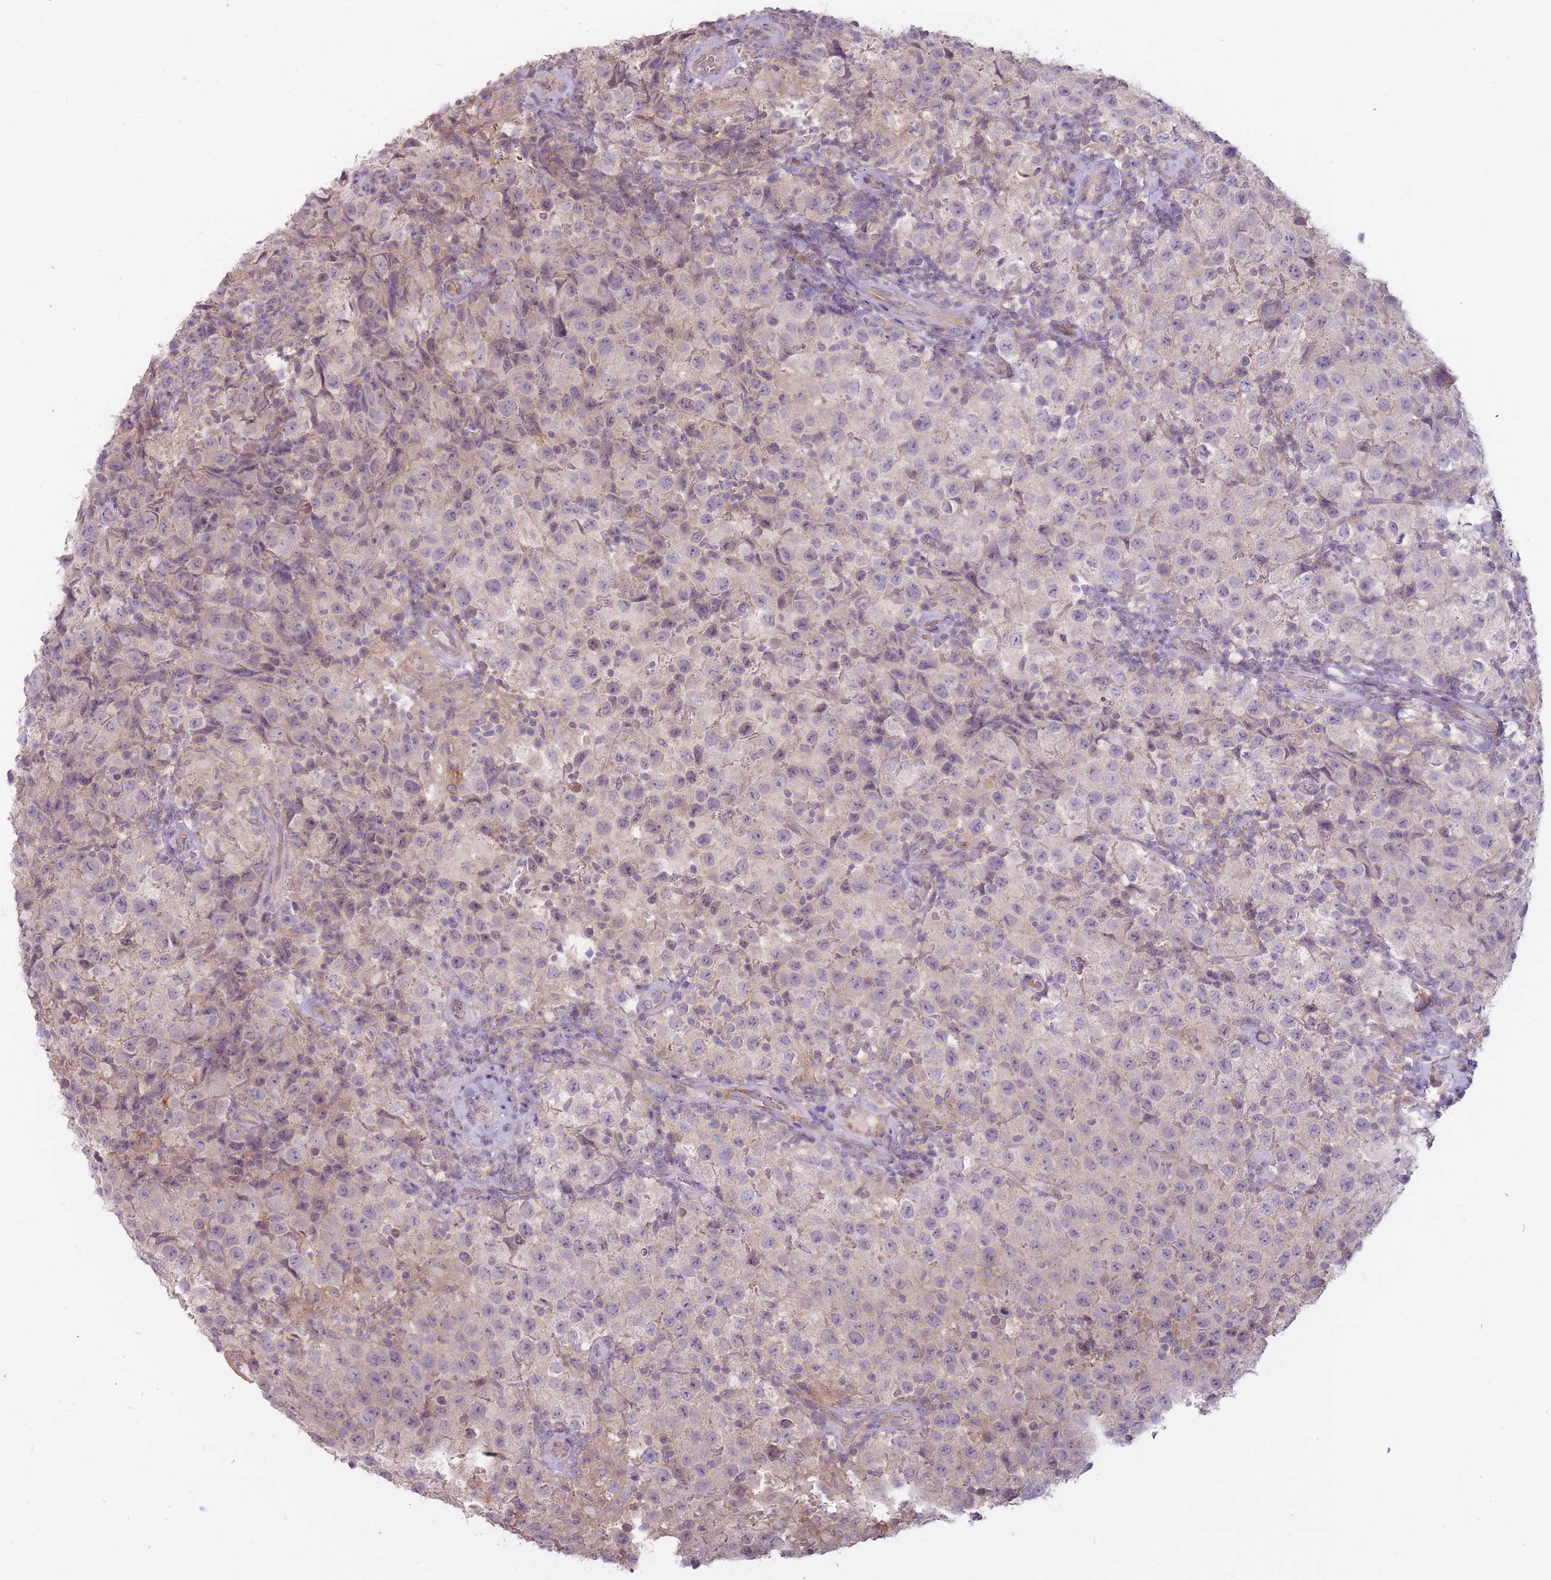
{"staining": {"intensity": "negative", "quantity": "none", "location": "none"}, "tissue": "testis cancer", "cell_type": "Tumor cells", "image_type": "cancer", "snomed": [{"axis": "morphology", "description": "Seminoma, NOS"}, {"axis": "morphology", "description": "Carcinoma, Embryonal, NOS"}, {"axis": "topography", "description": "Testis"}], "caption": "This is a micrograph of immunohistochemistry staining of testis cancer (seminoma), which shows no expression in tumor cells.", "gene": "TET3", "patient": {"sex": "male", "age": 41}}